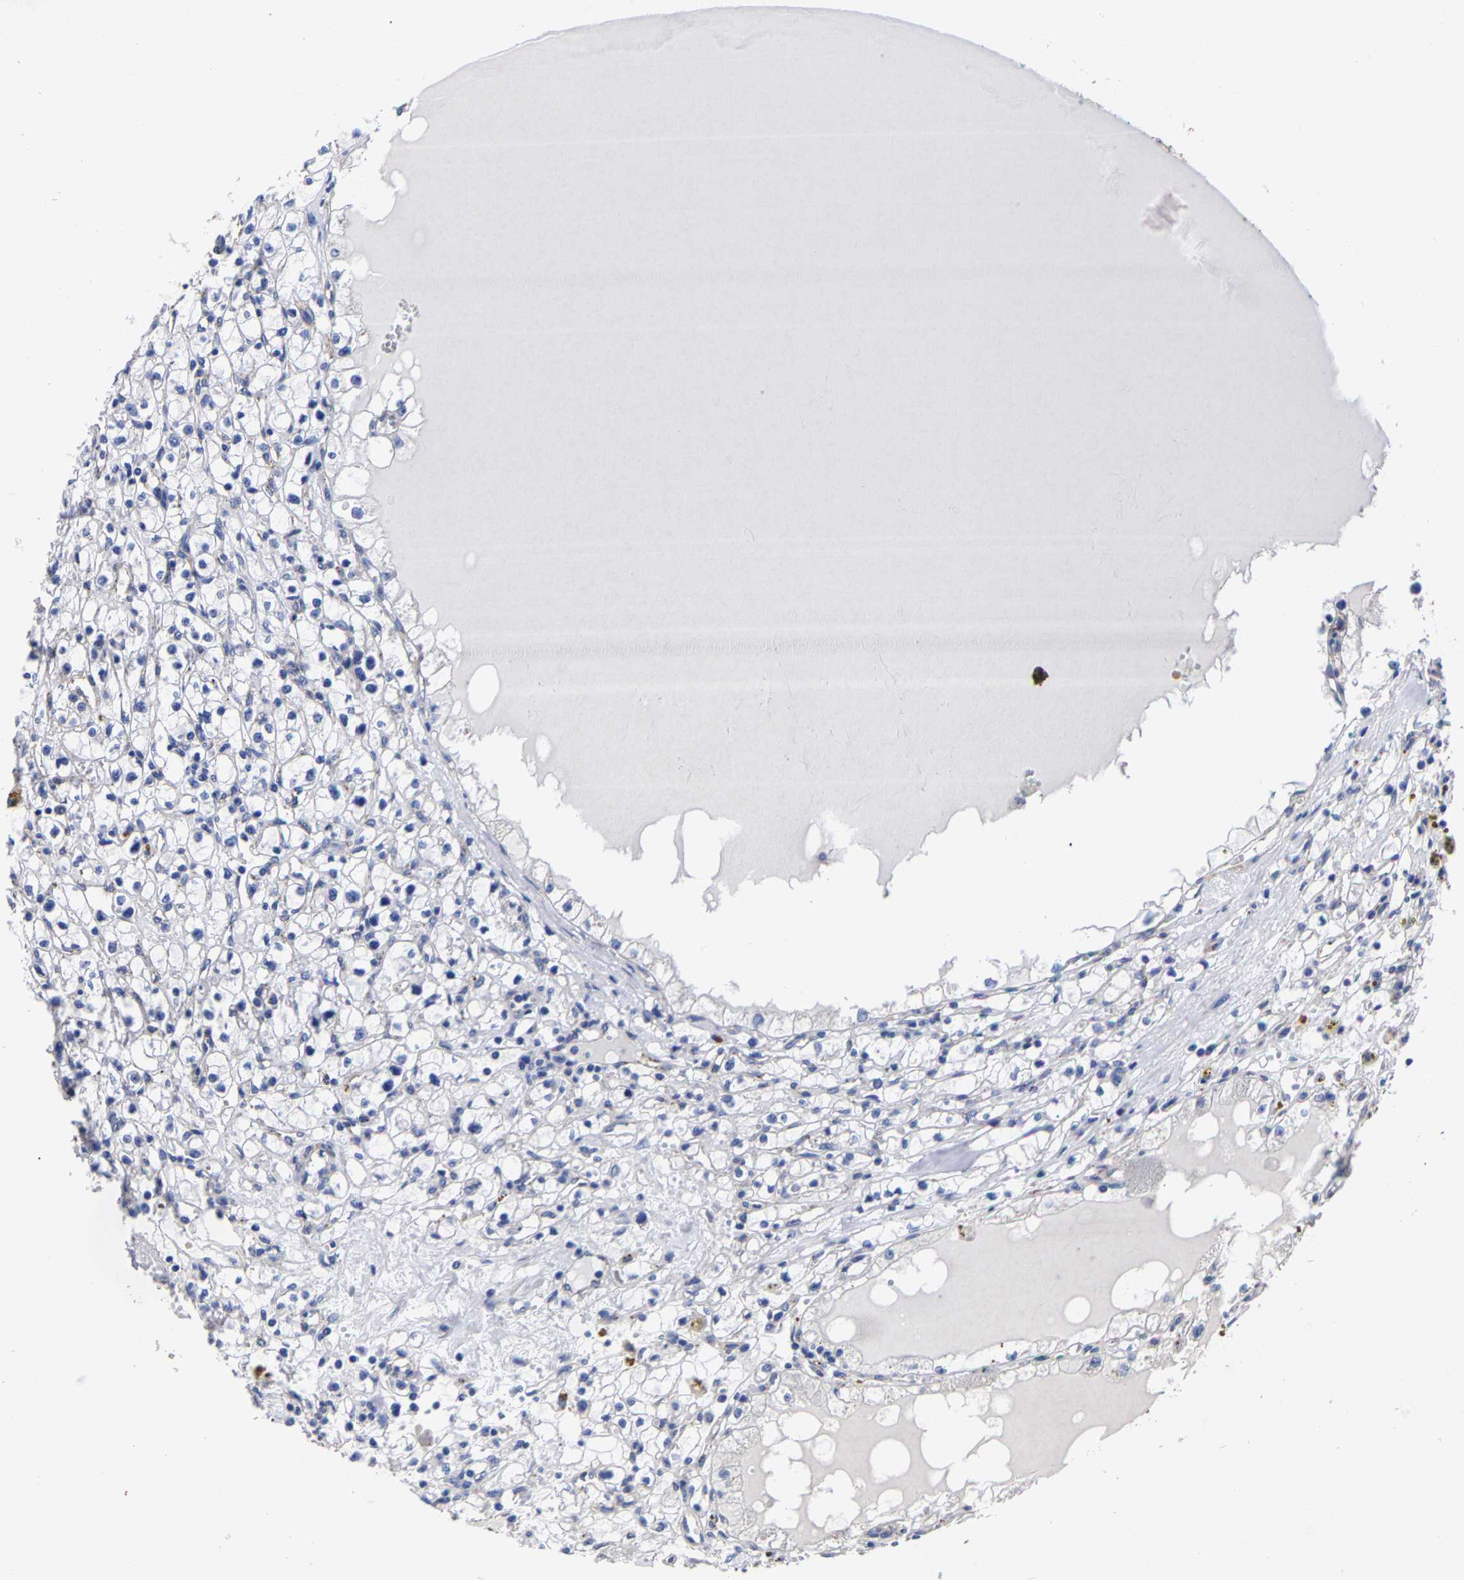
{"staining": {"intensity": "negative", "quantity": "none", "location": "none"}, "tissue": "renal cancer", "cell_type": "Tumor cells", "image_type": "cancer", "snomed": [{"axis": "morphology", "description": "Adenocarcinoma, NOS"}, {"axis": "topography", "description": "Kidney"}], "caption": "A photomicrograph of human renal cancer is negative for staining in tumor cells.", "gene": "AASS", "patient": {"sex": "male", "age": 56}}